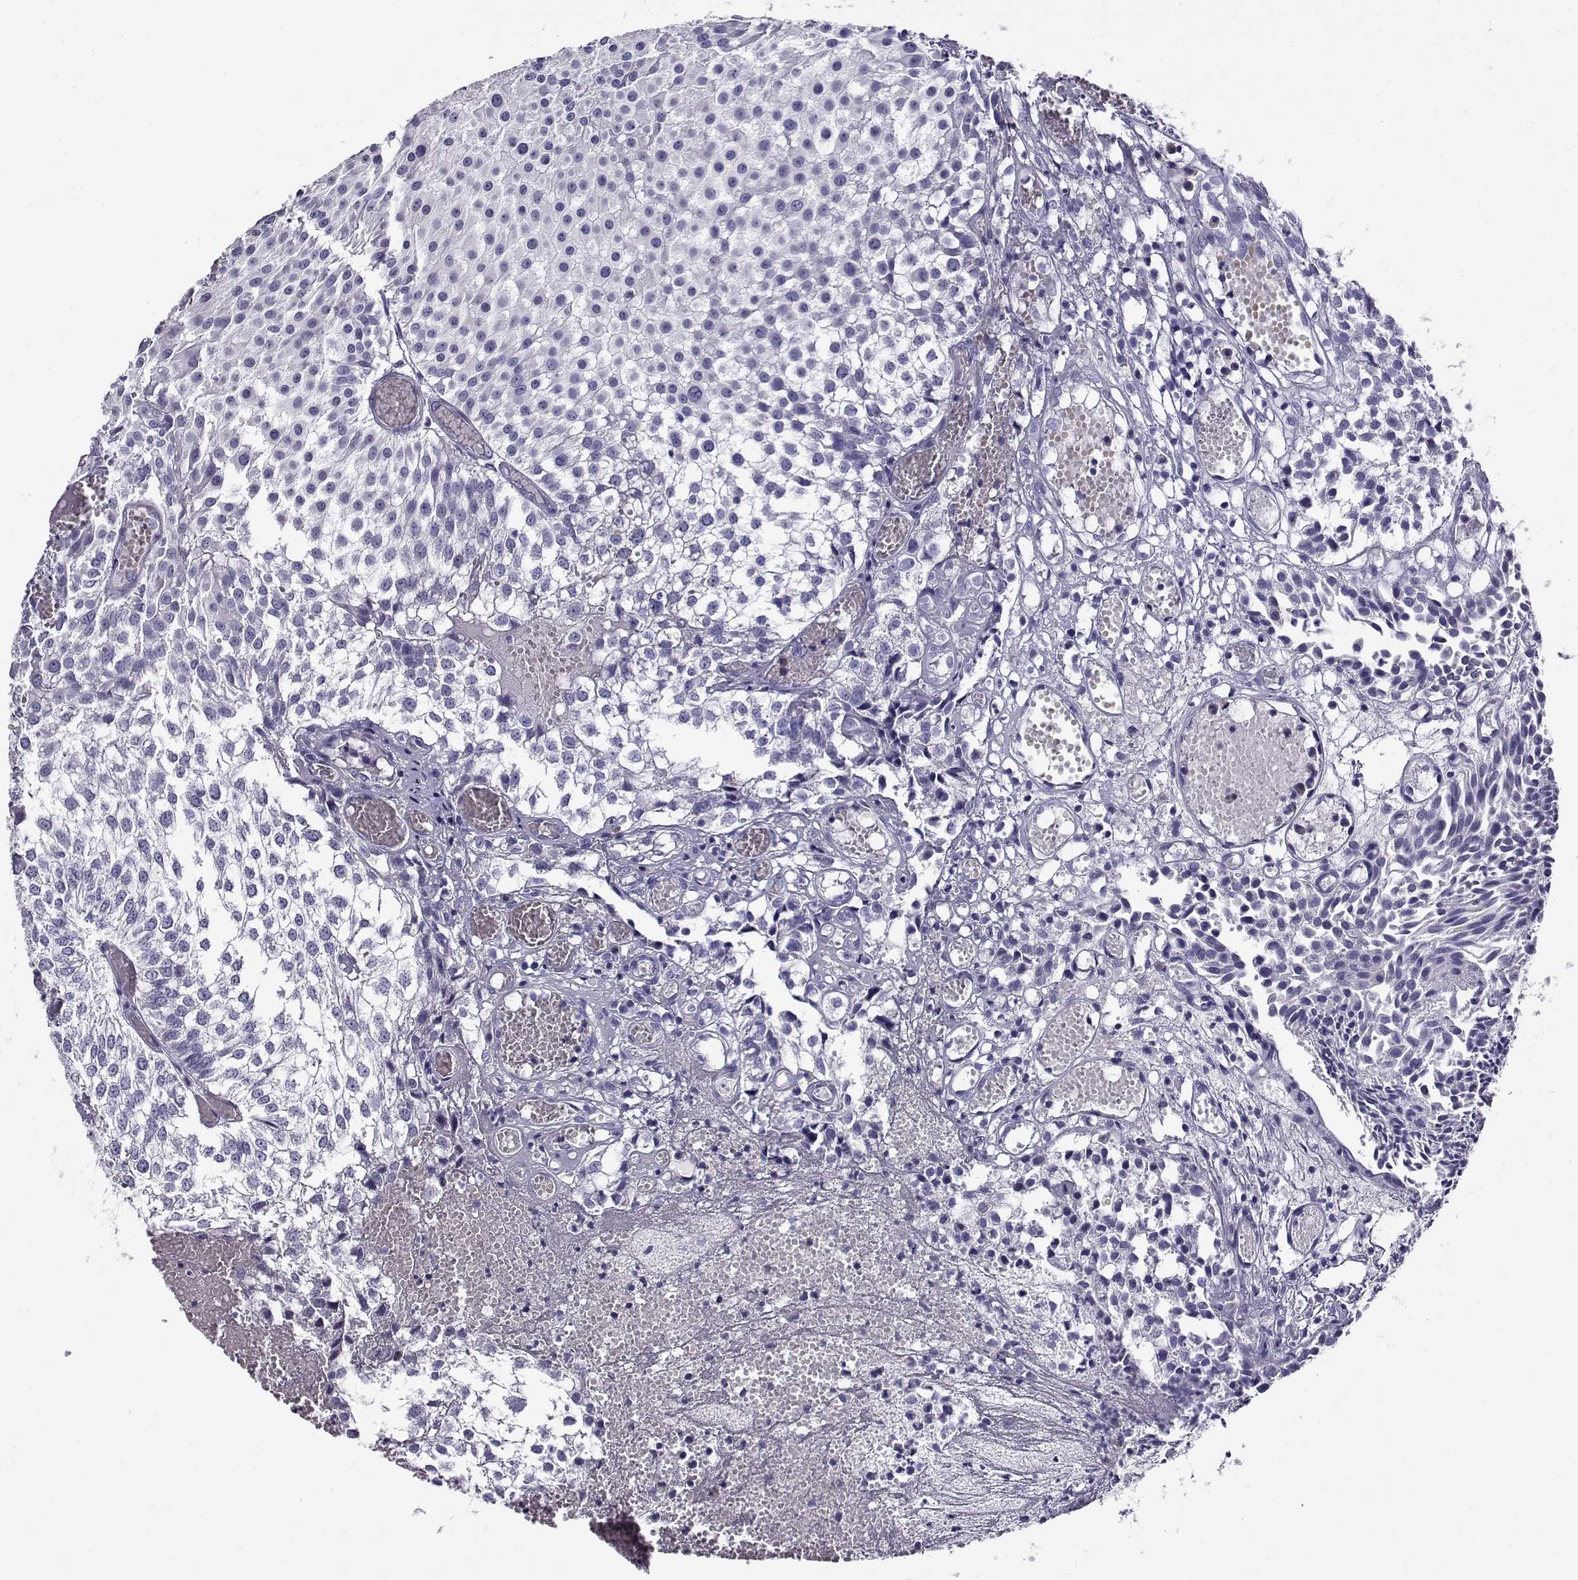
{"staining": {"intensity": "negative", "quantity": "none", "location": "none"}, "tissue": "urothelial cancer", "cell_type": "Tumor cells", "image_type": "cancer", "snomed": [{"axis": "morphology", "description": "Urothelial carcinoma, Low grade"}, {"axis": "topography", "description": "Urinary bladder"}], "caption": "Image shows no significant protein expression in tumor cells of low-grade urothelial carcinoma.", "gene": "CABS1", "patient": {"sex": "male", "age": 79}}